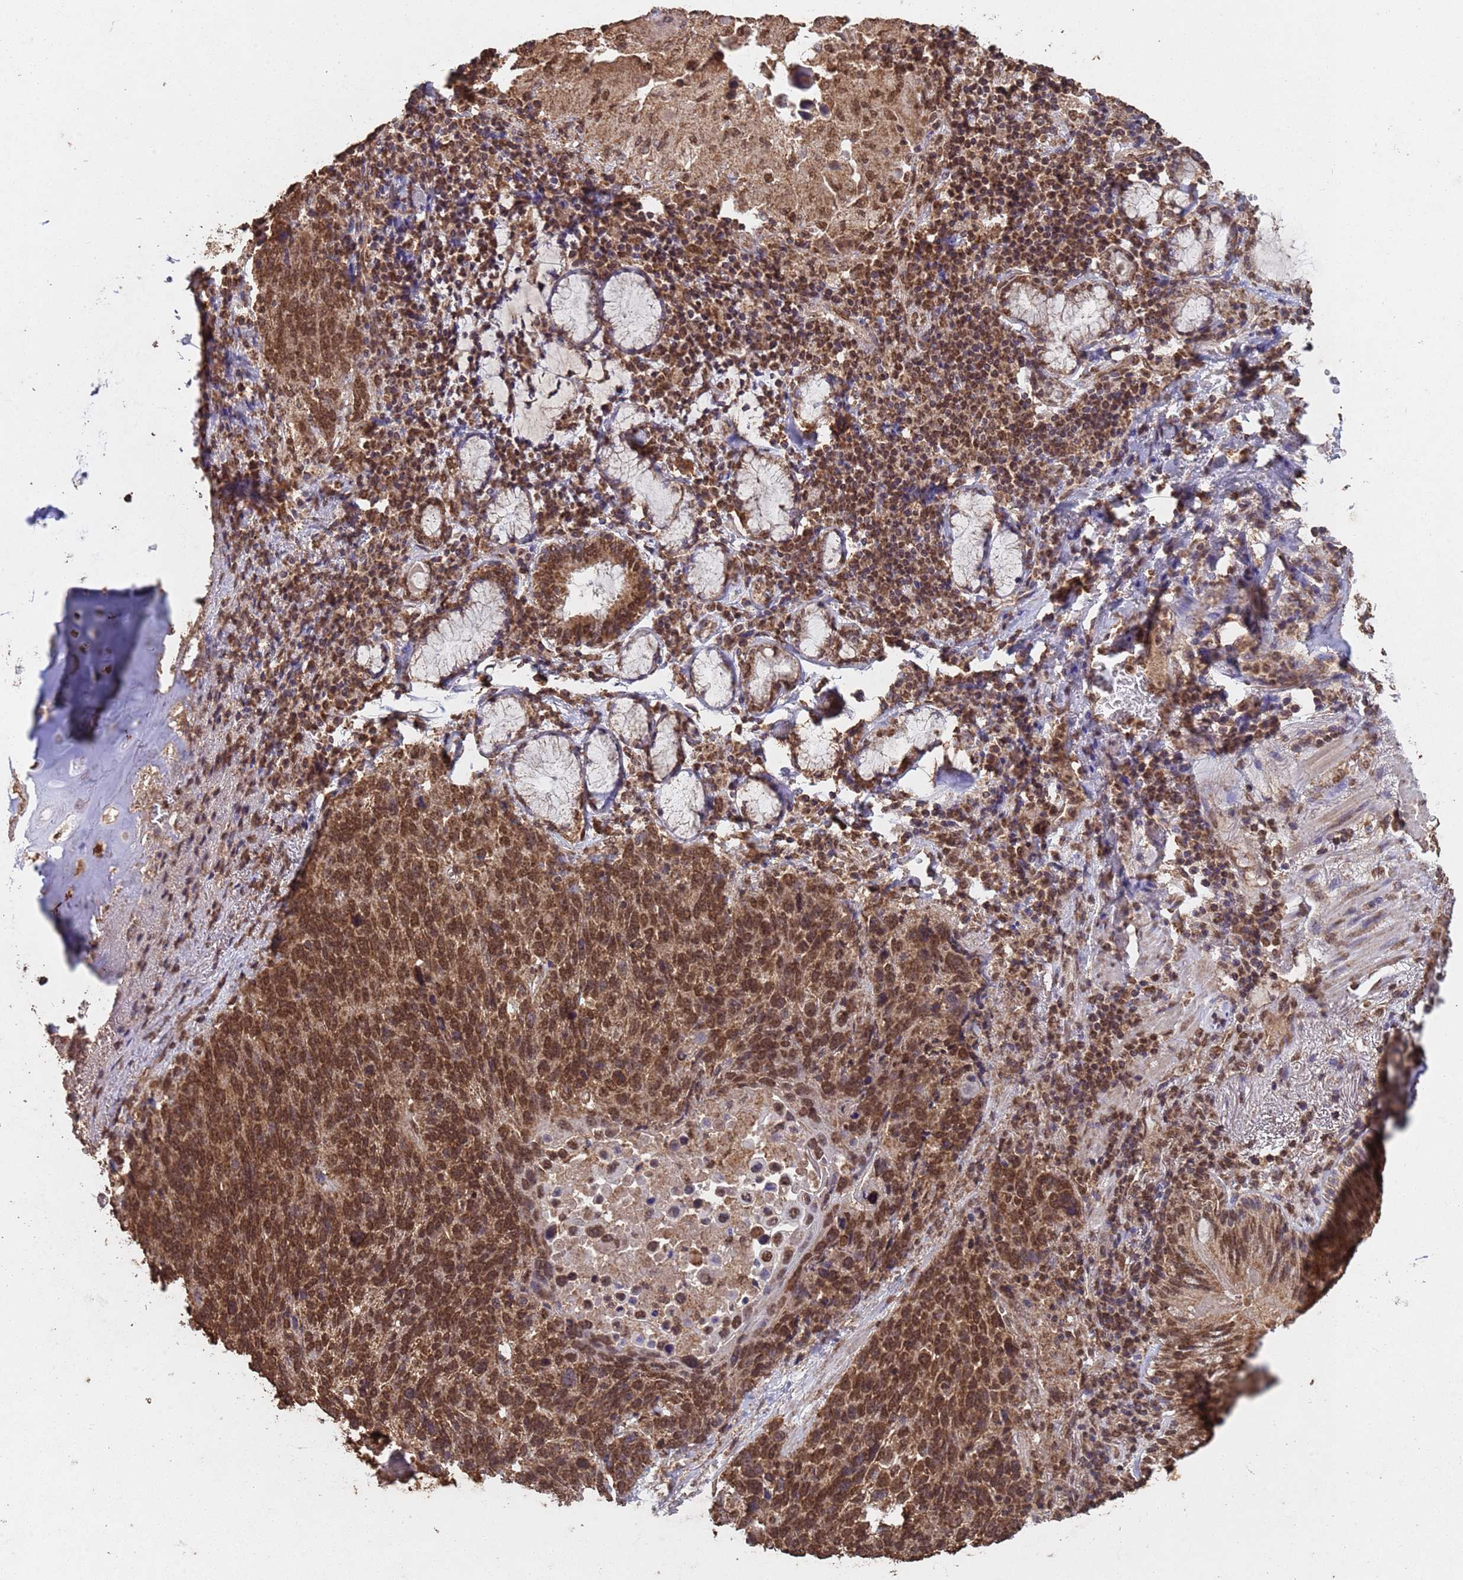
{"staining": {"intensity": "moderate", "quantity": ">75%", "location": "nuclear"}, "tissue": "lung cancer", "cell_type": "Tumor cells", "image_type": "cancer", "snomed": [{"axis": "morphology", "description": "Squamous cell carcinoma, NOS"}, {"axis": "topography", "description": "Lung"}], "caption": "Lung squamous cell carcinoma stained for a protein (brown) displays moderate nuclear positive expression in about >75% of tumor cells.", "gene": "HDAC10", "patient": {"sex": "male", "age": 66}}